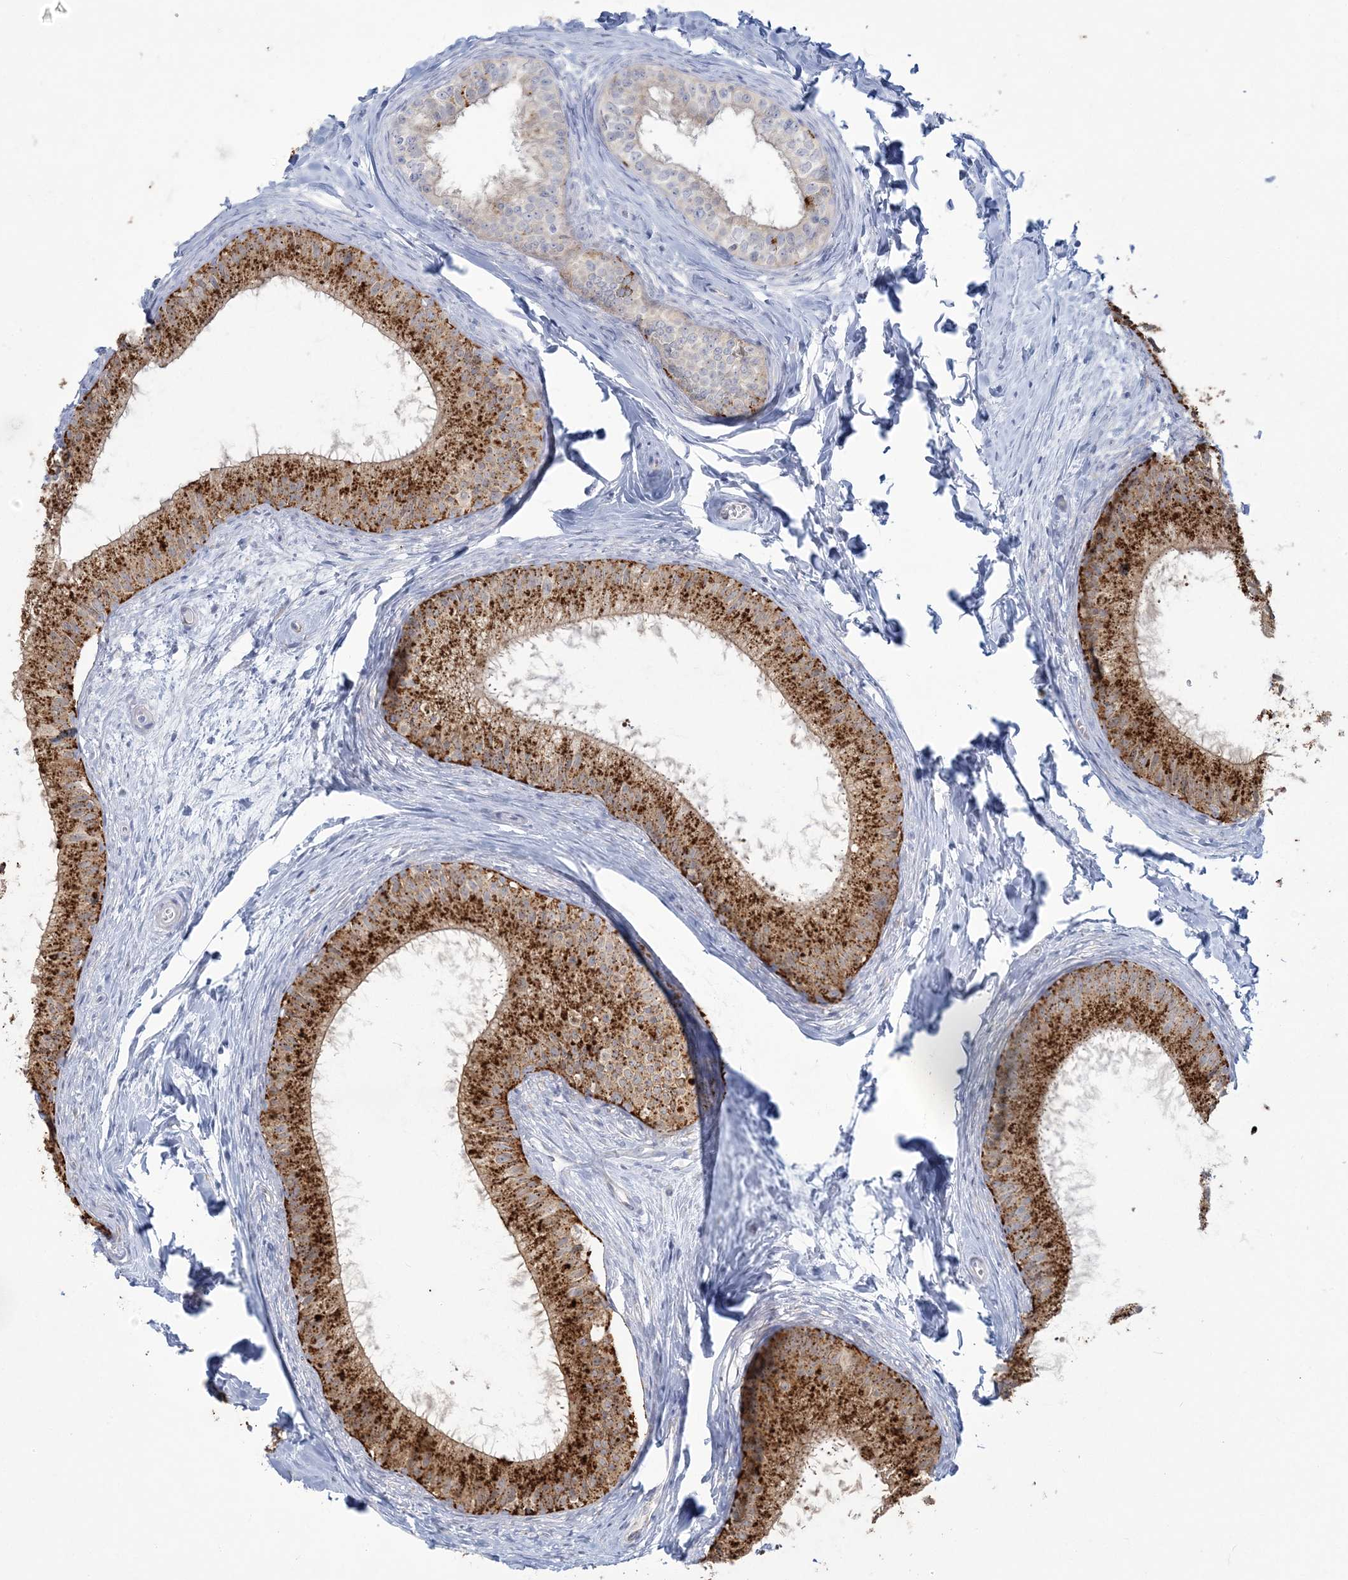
{"staining": {"intensity": "strong", "quantity": ">75%", "location": "cytoplasmic/membranous"}, "tissue": "epididymis", "cell_type": "Glandular cells", "image_type": "normal", "snomed": [{"axis": "morphology", "description": "Normal tissue, NOS"}, {"axis": "topography", "description": "Epididymis"}], "caption": "A high amount of strong cytoplasmic/membranous staining is identified in approximately >75% of glandular cells in benign epididymis.", "gene": "ENSG00000288637", "patient": {"sex": "male", "age": 34}}